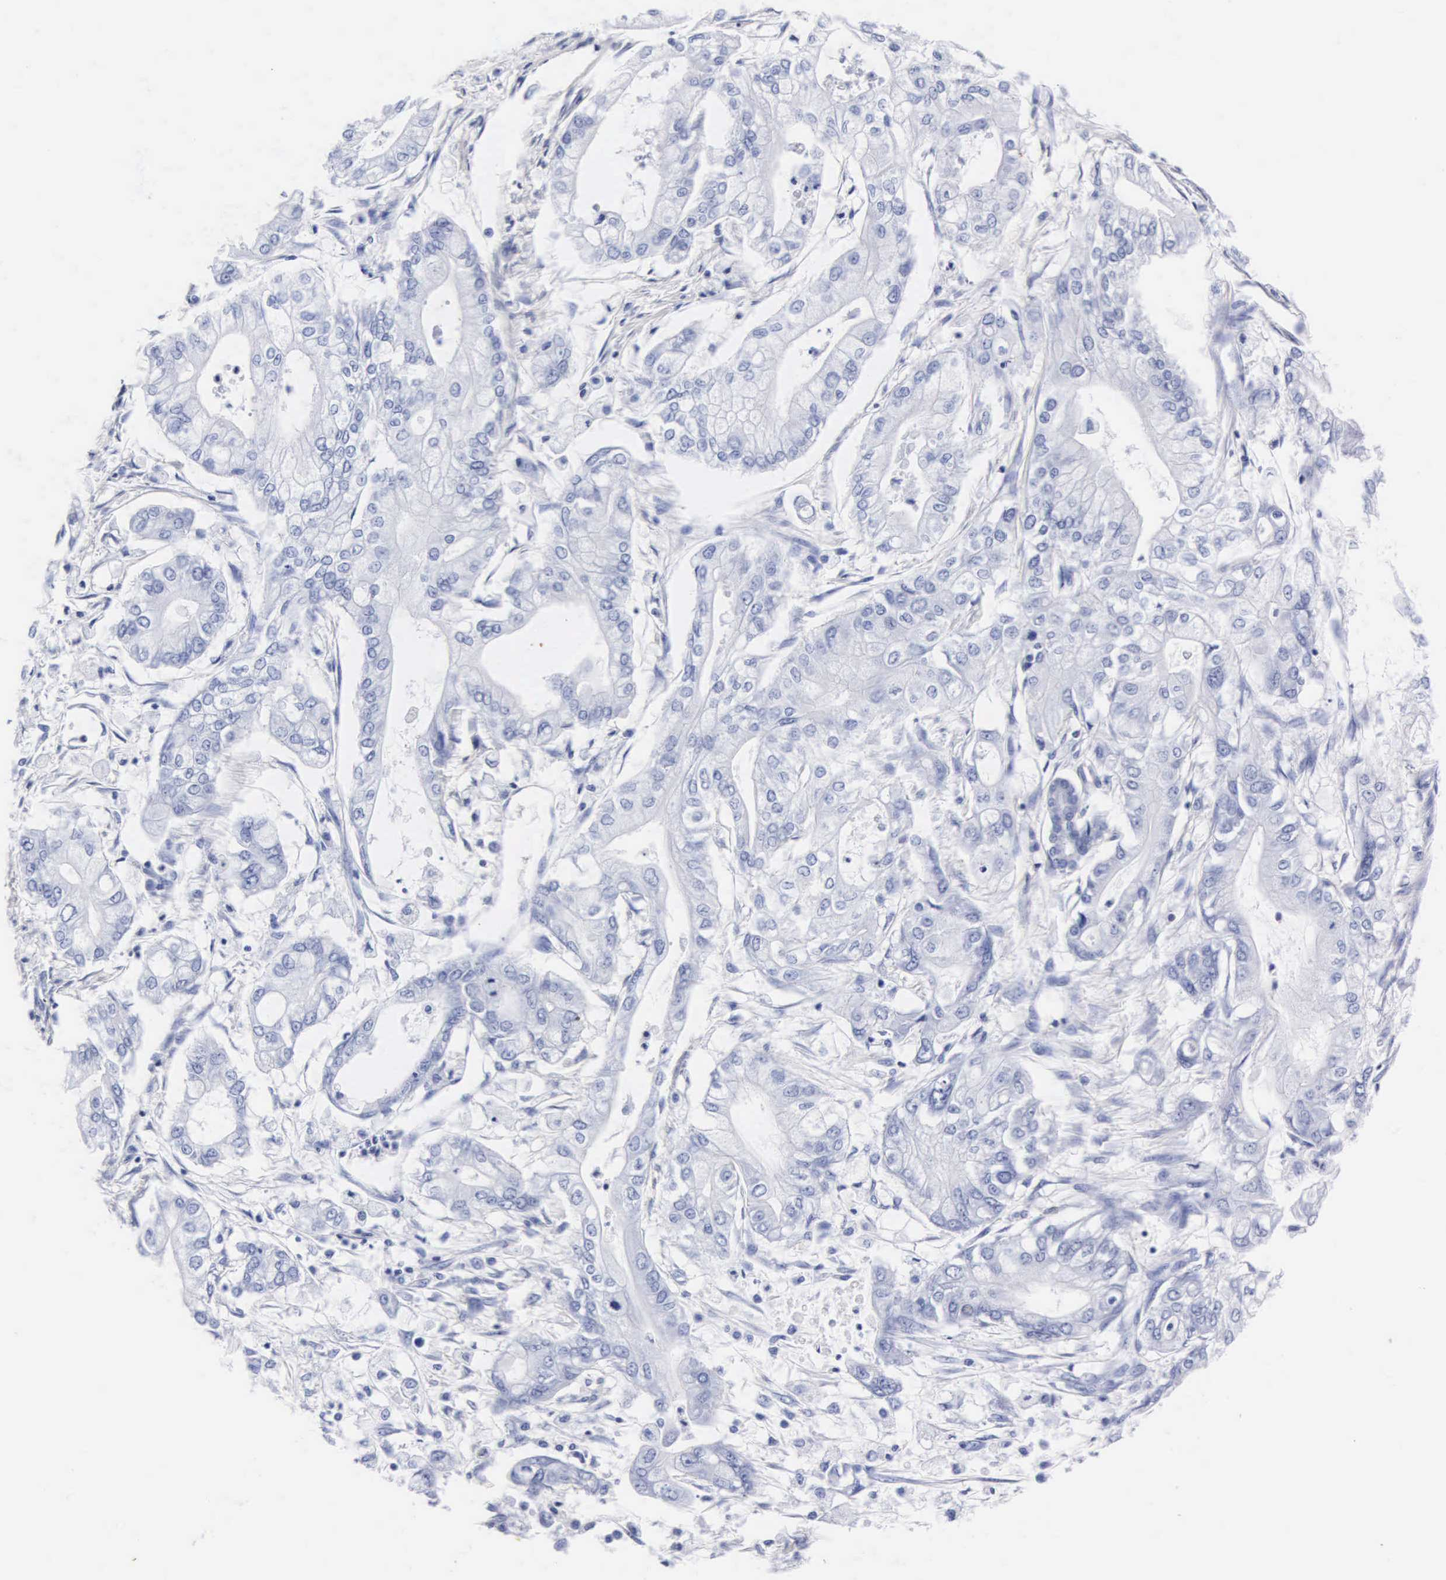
{"staining": {"intensity": "negative", "quantity": "none", "location": "none"}, "tissue": "pancreatic cancer", "cell_type": "Tumor cells", "image_type": "cancer", "snomed": [{"axis": "morphology", "description": "Adenocarcinoma, NOS"}, {"axis": "topography", "description": "Pancreas"}], "caption": "IHC of human pancreatic cancer shows no positivity in tumor cells. (IHC, brightfield microscopy, high magnification).", "gene": "ENO2", "patient": {"sex": "male", "age": 79}}